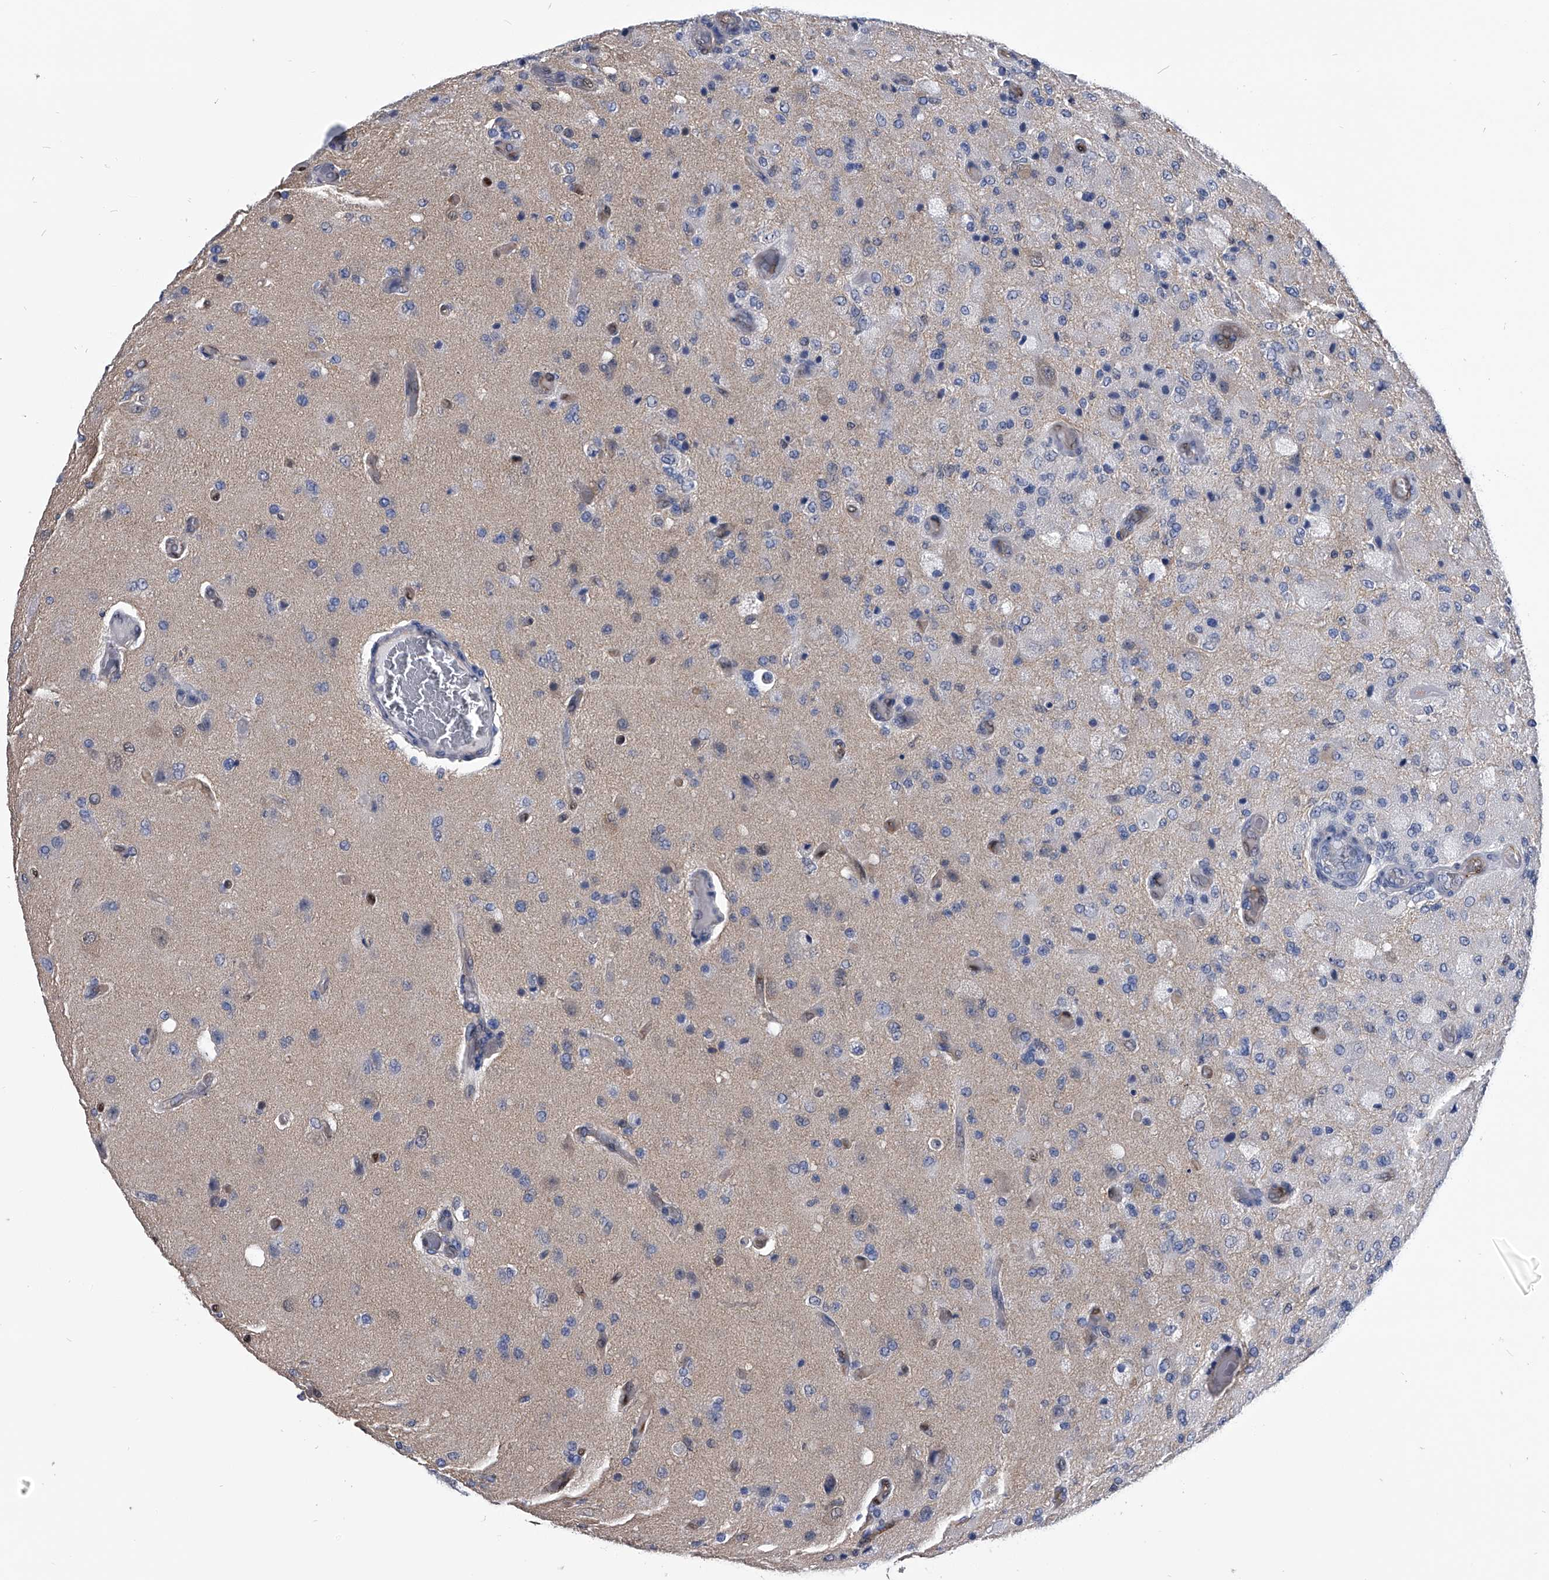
{"staining": {"intensity": "negative", "quantity": "none", "location": "none"}, "tissue": "glioma", "cell_type": "Tumor cells", "image_type": "cancer", "snomed": [{"axis": "morphology", "description": "Normal tissue, NOS"}, {"axis": "morphology", "description": "Glioma, malignant, High grade"}, {"axis": "topography", "description": "Cerebral cortex"}], "caption": "Tumor cells are negative for protein expression in human glioma.", "gene": "PDXK", "patient": {"sex": "male", "age": 77}}